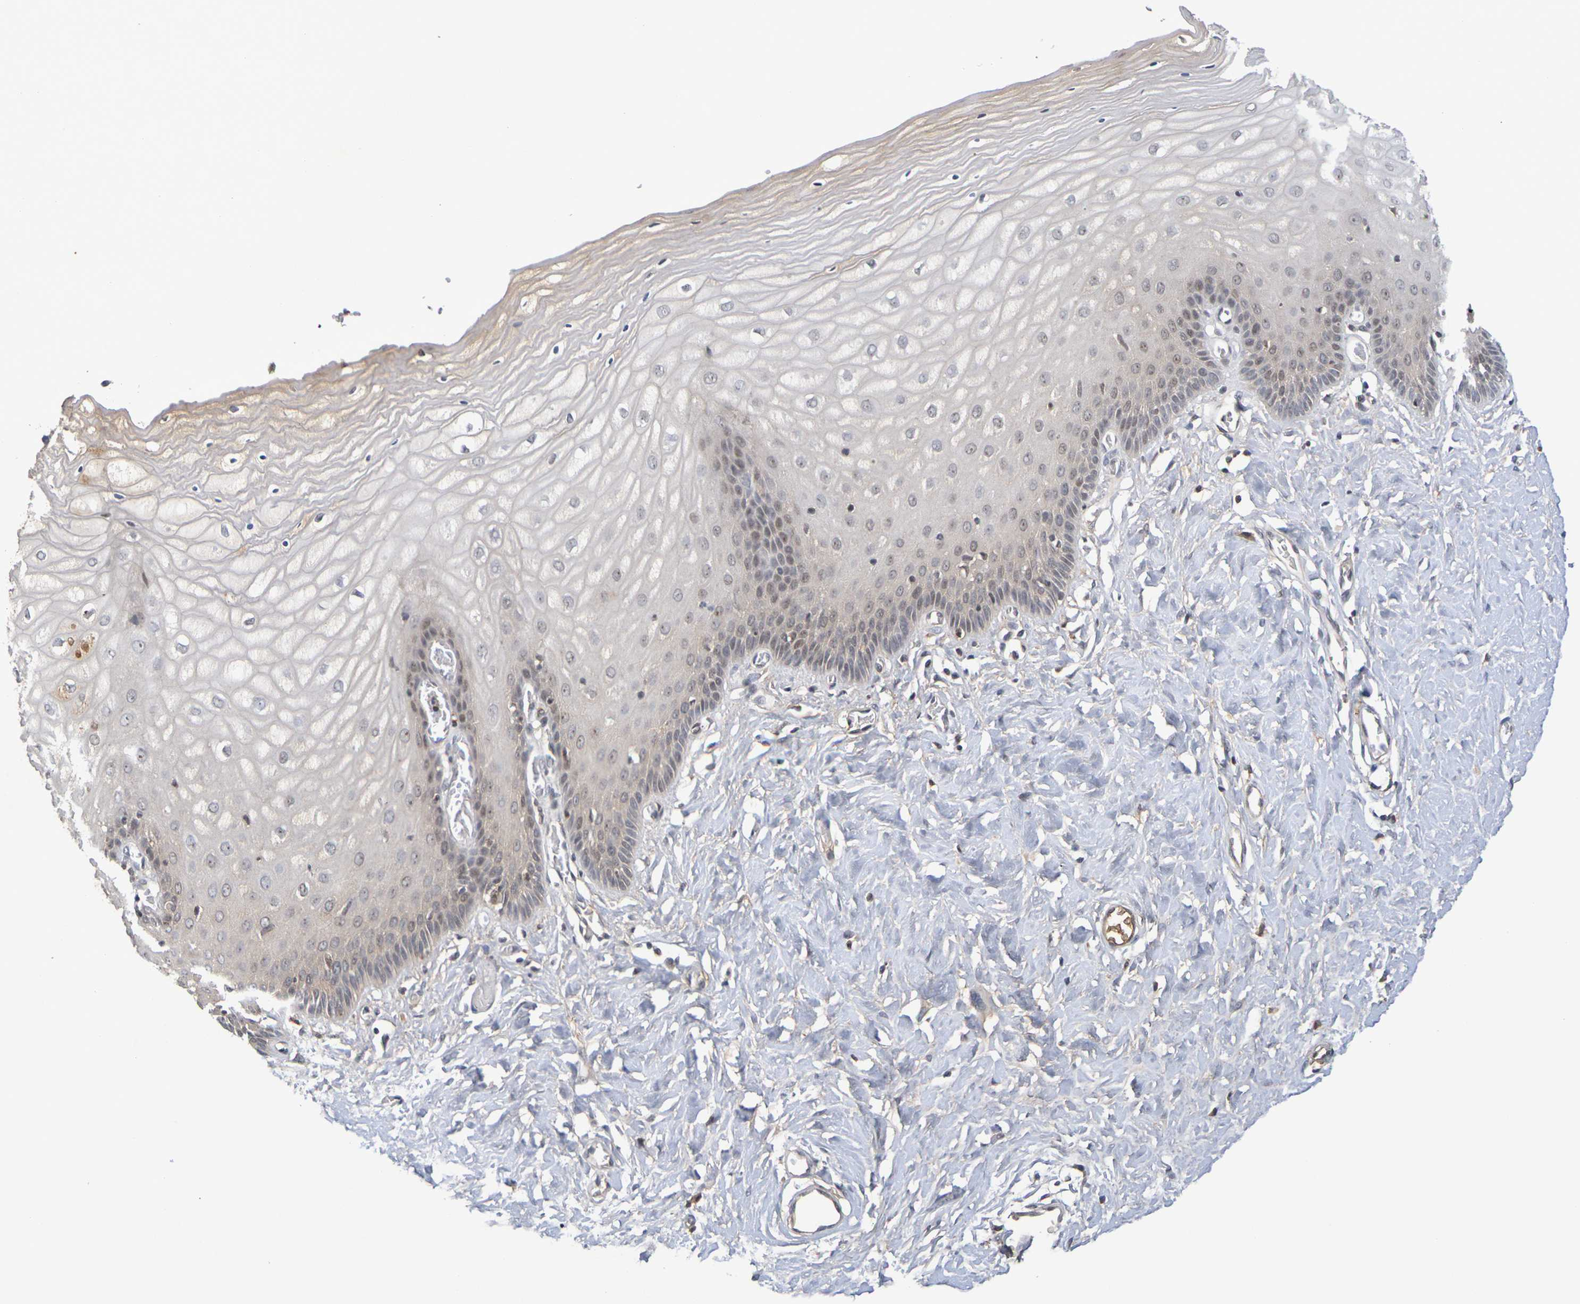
{"staining": {"intensity": "weak", "quantity": "25%-75%", "location": "cytoplasmic/membranous,nuclear"}, "tissue": "cervix", "cell_type": "Glandular cells", "image_type": "normal", "snomed": [{"axis": "morphology", "description": "Normal tissue, NOS"}, {"axis": "topography", "description": "Cervix"}], "caption": "This is a photomicrograph of immunohistochemistry staining of unremarkable cervix, which shows weak expression in the cytoplasmic/membranous,nuclear of glandular cells.", "gene": "TERF2", "patient": {"sex": "female", "age": 55}}